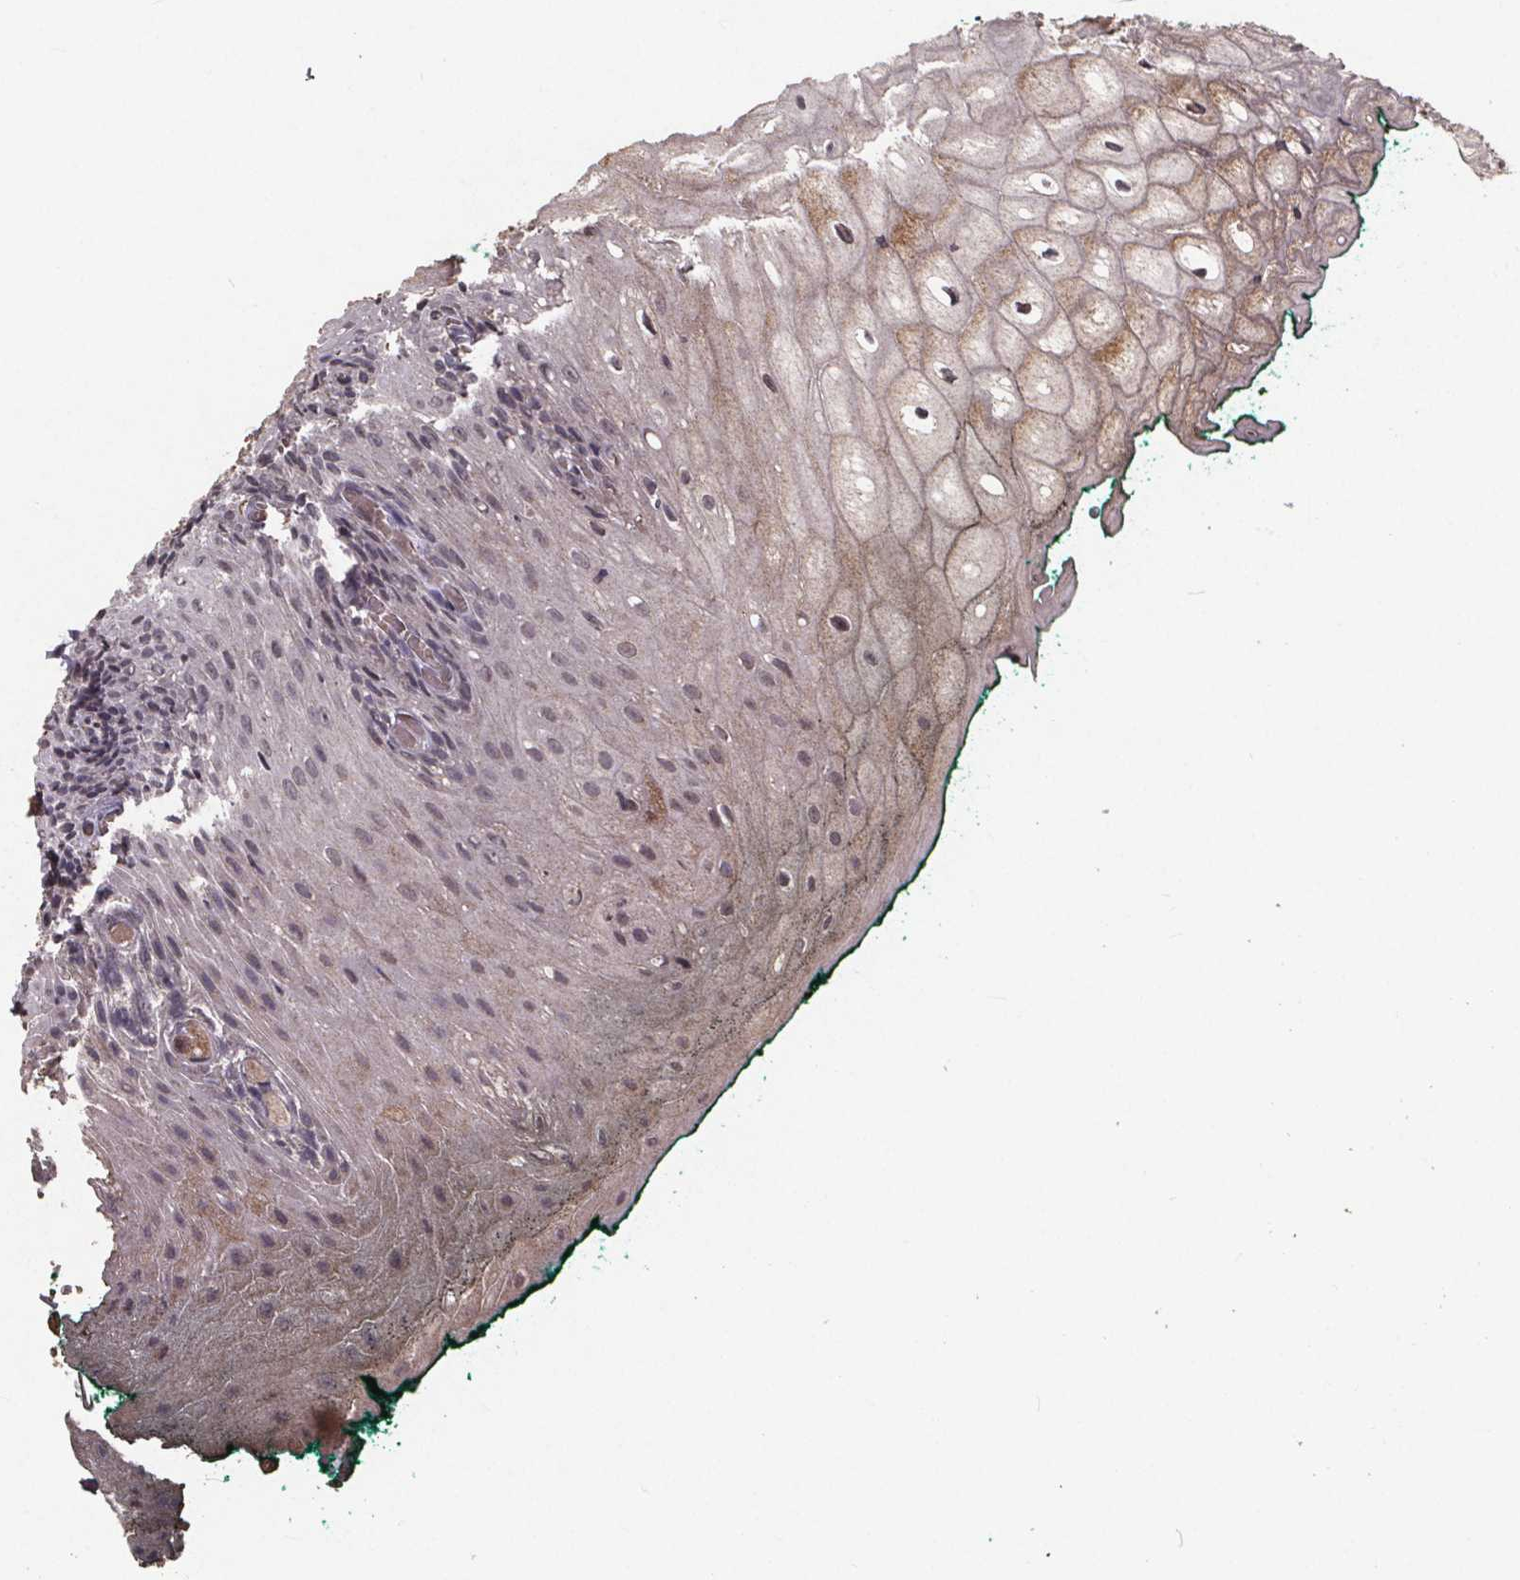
{"staining": {"intensity": "moderate", "quantity": "<25%", "location": "cytoplasmic/membranous,nuclear"}, "tissue": "oral mucosa", "cell_type": "Squamous epithelial cells", "image_type": "normal", "snomed": [{"axis": "morphology", "description": "Normal tissue, NOS"}, {"axis": "topography", "description": "Oral tissue"}, {"axis": "topography", "description": "Head-Neck"}], "caption": "Protein expression by IHC demonstrates moderate cytoplasmic/membranous,nuclear positivity in about <25% of squamous epithelial cells in normal oral mucosa. (DAB = brown stain, brightfield microscopy at high magnification).", "gene": "GPX3", "patient": {"sex": "female", "age": 68}}